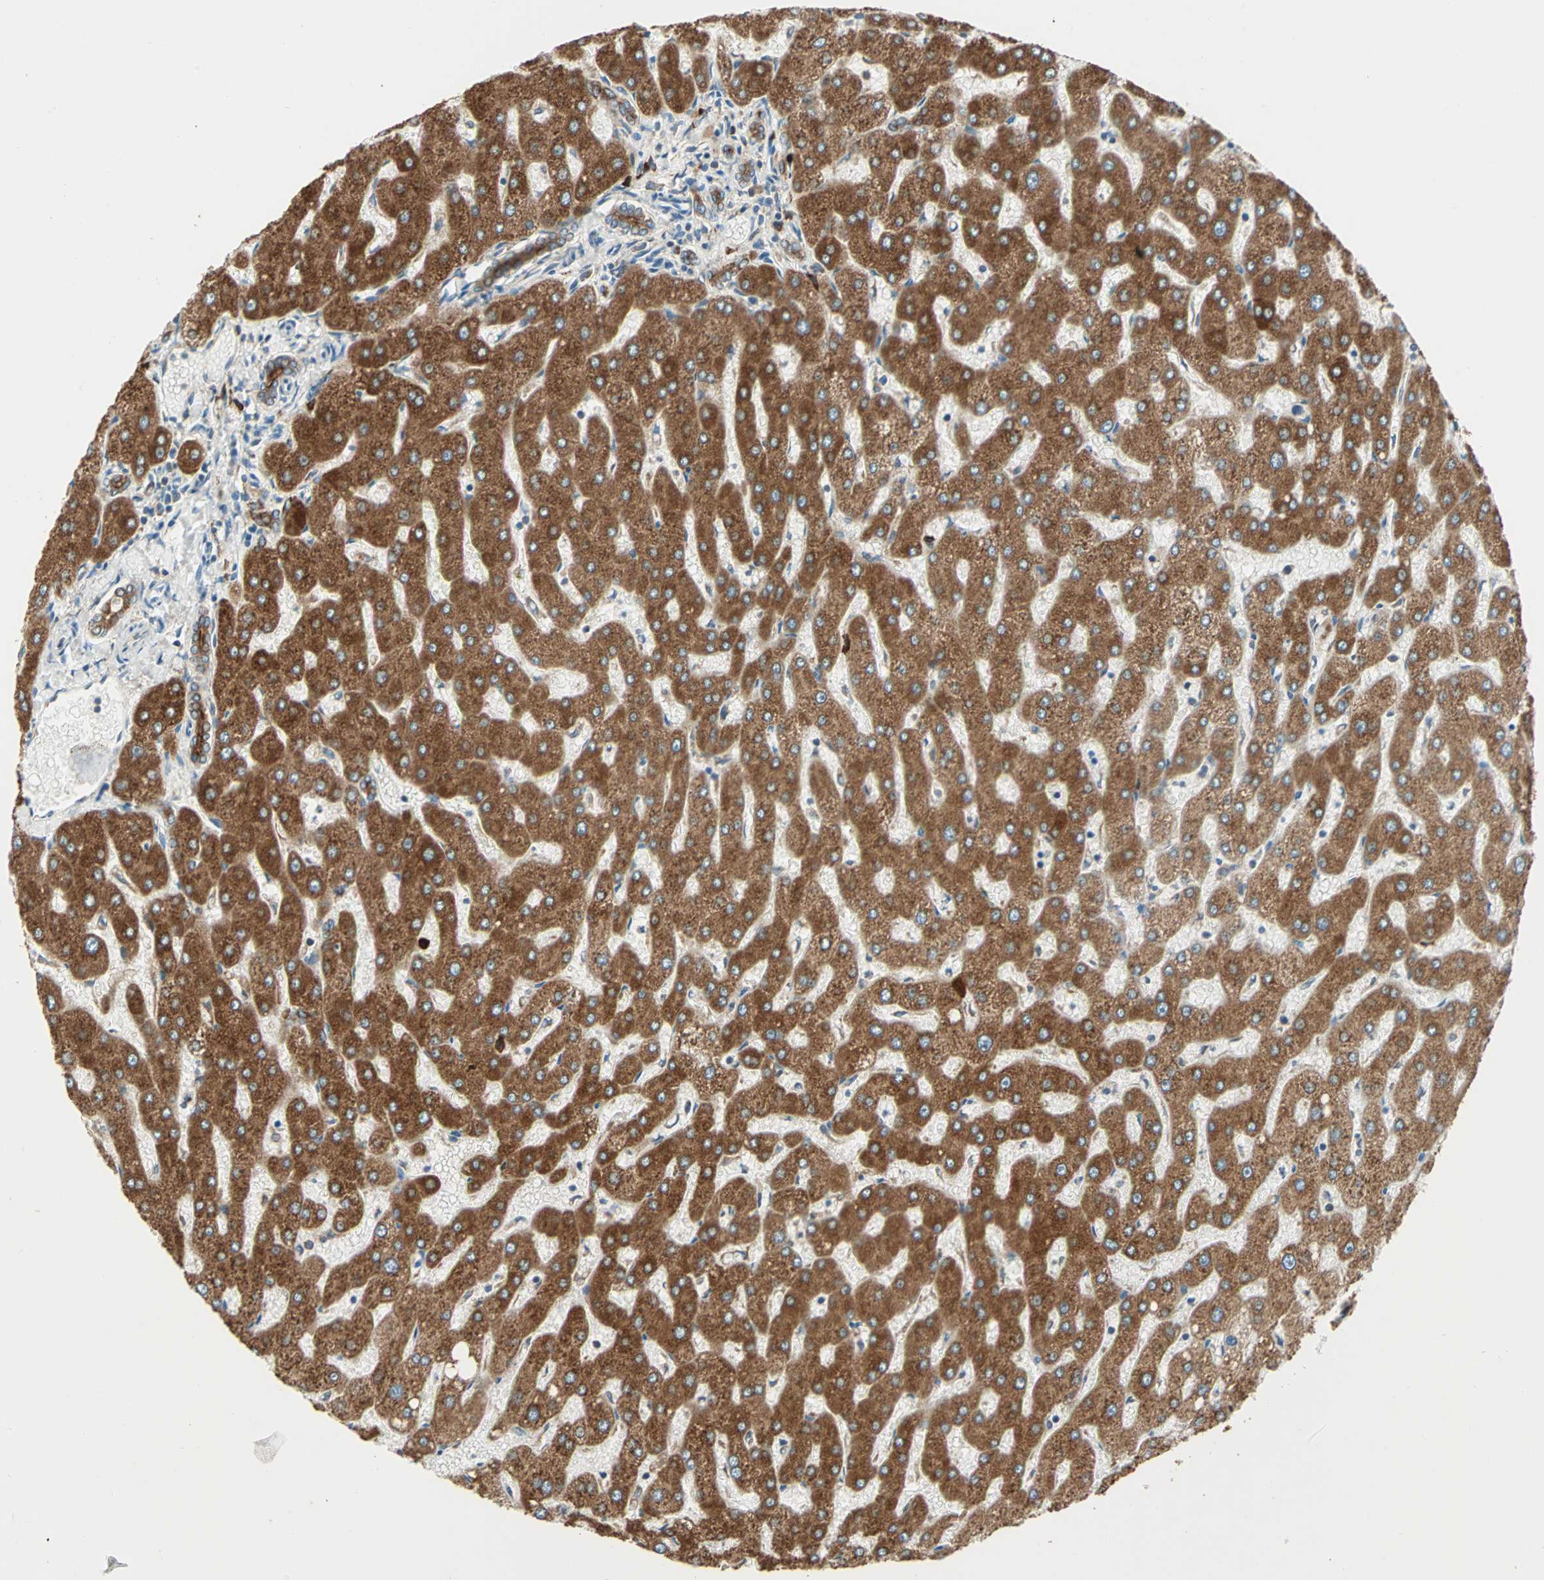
{"staining": {"intensity": "moderate", "quantity": ">75%", "location": "cytoplasmic/membranous"}, "tissue": "liver", "cell_type": "Cholangiocytes", "image_type": "normal", "snomed": [{"axis": "morphology", "description": "Normal tissue, NOS"}, {"axis": "topography", "description": "Liver"}], "caption": "Cholangiocytes exhibit moderate cytoplasmic/membranous positivity in approximately >75% of cells in normal liver. Nuclei are stained in blue.", "gene": "PDIA4", "patient": {"sex": "male", "age": 67}}